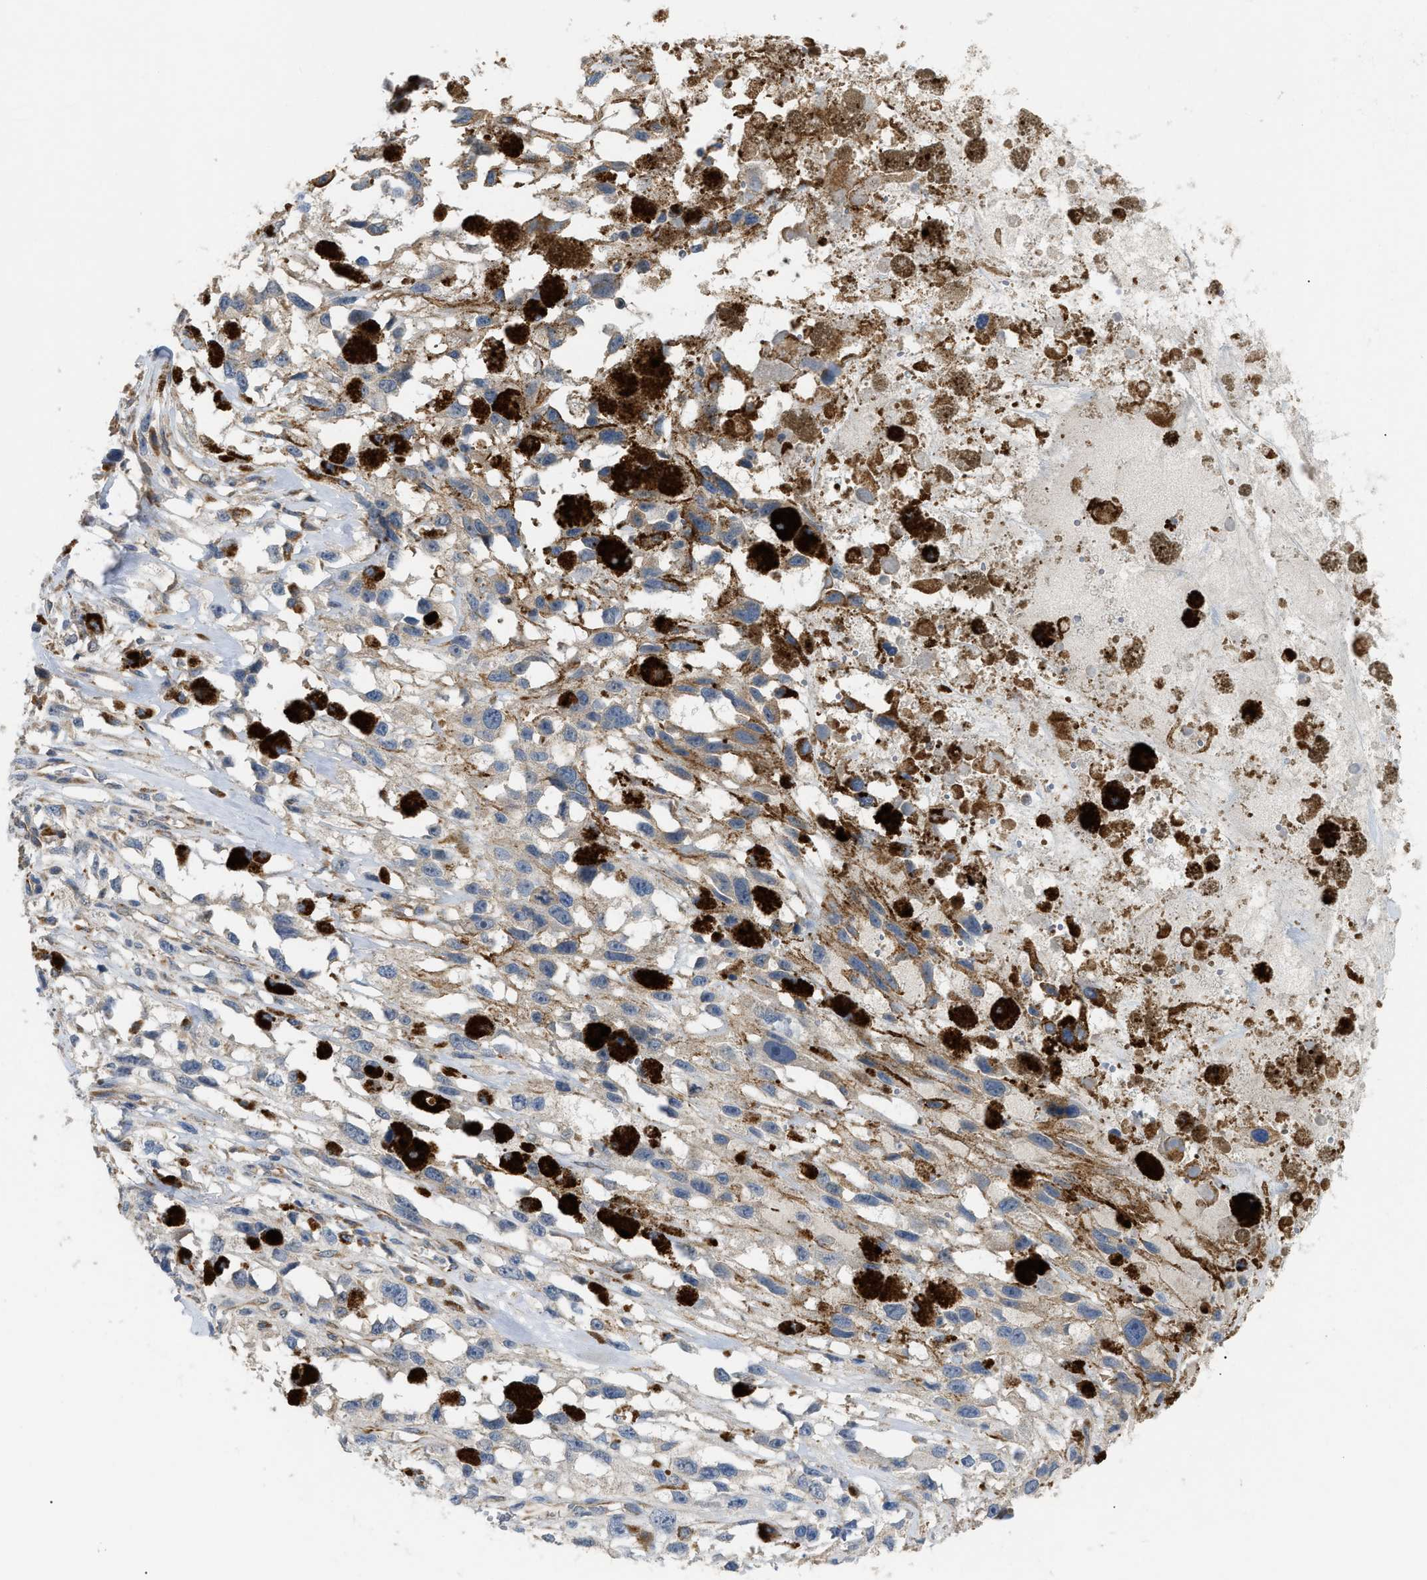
{"staining": {"intensity": "negative", "quantity": "none", "location": "none"}, "tissue": "melanoma", "cell_type": "Tumor cells", "image_type": "cancer", "snomed": [{"axis": "morphology", "description": "Malignant melanoma, Metastatic site"}, {"axis": "topography", "description": "Lymph node"}], "caption": "A histopathology image of human melanoma is negative for staining in tumor cells. (DAB immunohistochemistry with hematoxylin counter stain).", "gene": "DHX58", "patient": {"sex": "male", "age": 59}}